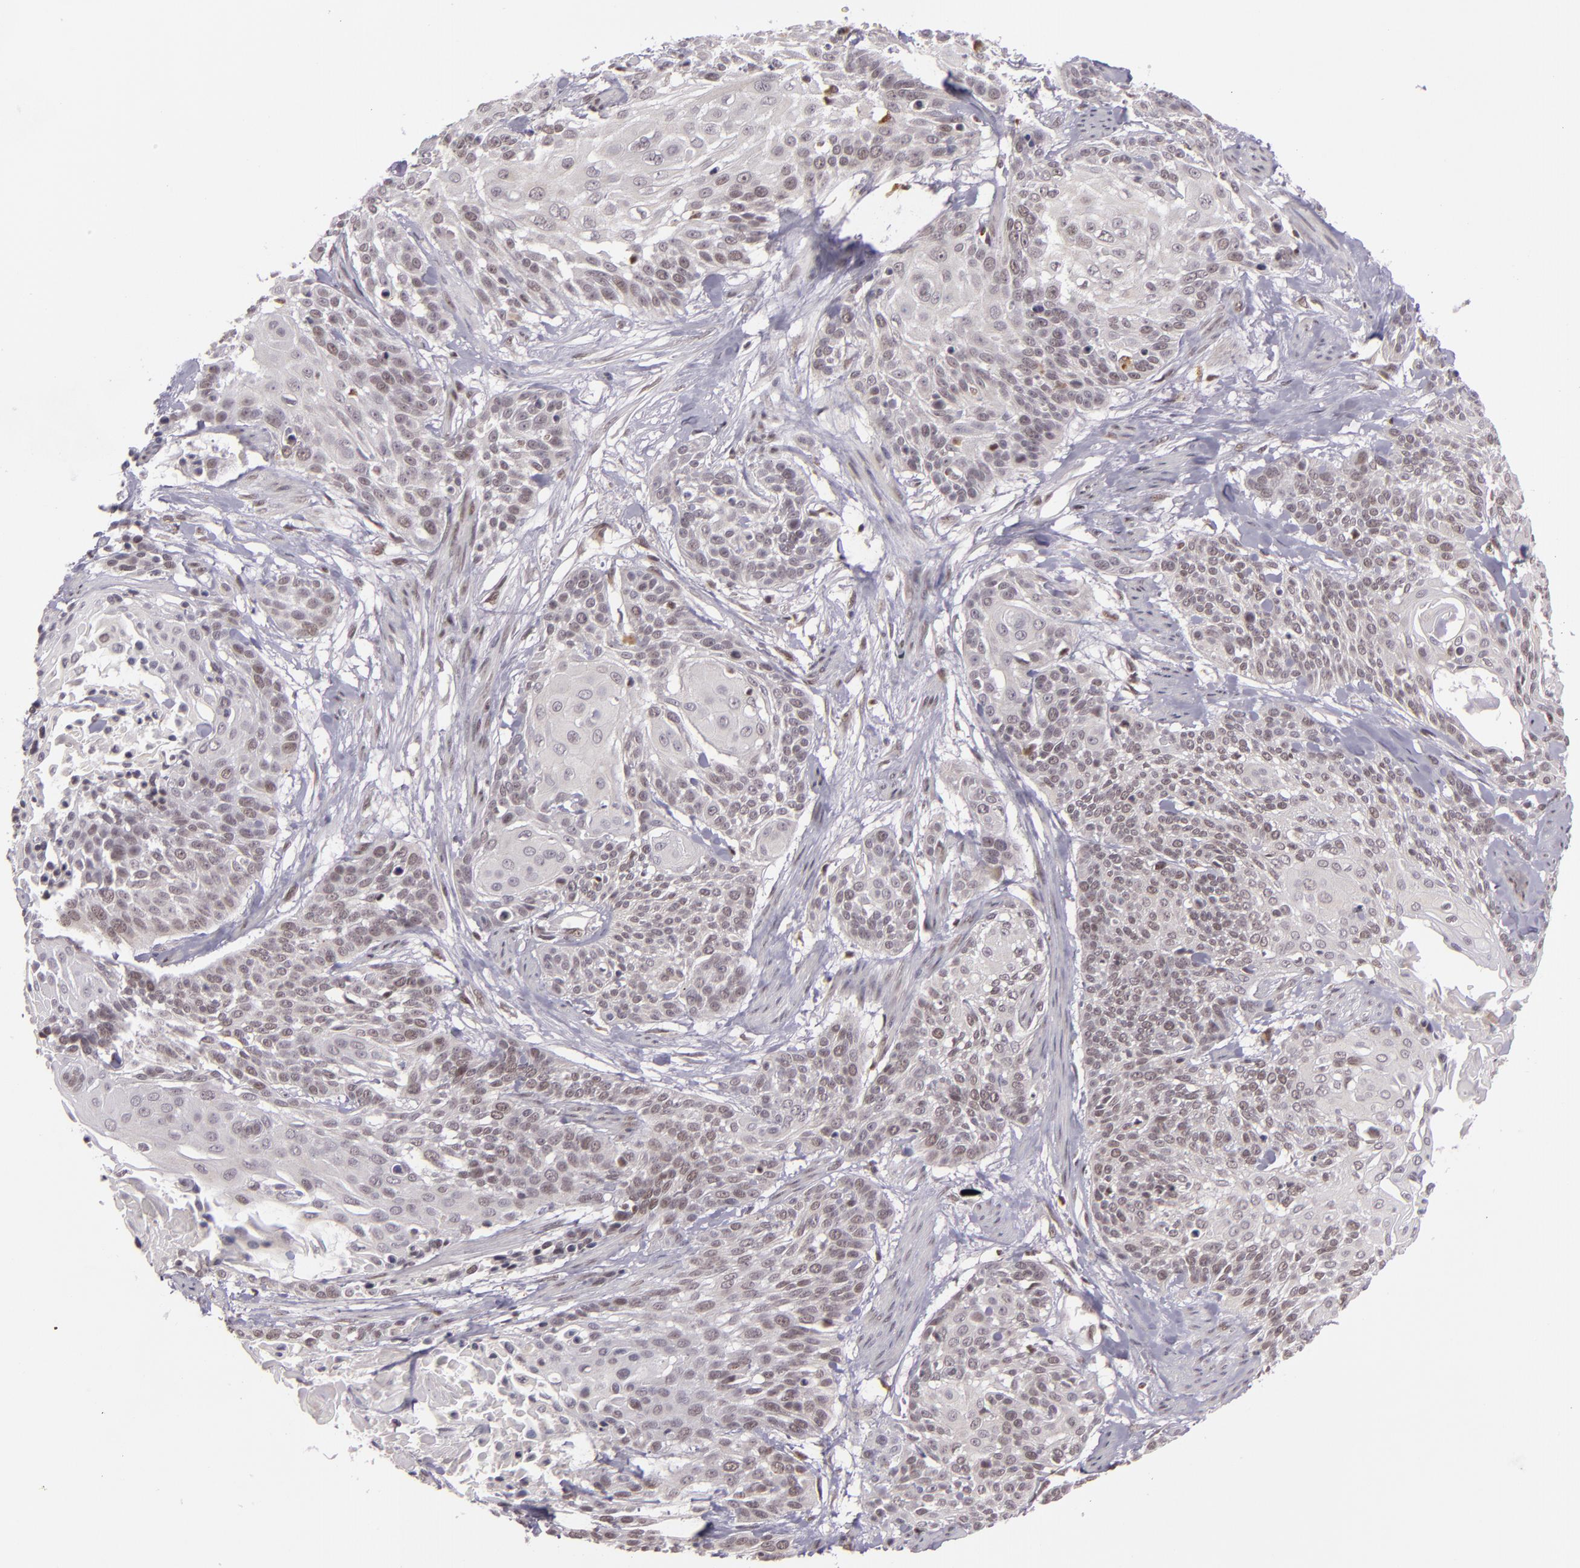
{"staining": {"intensity": "weak", "quantity": "25%-75%", "location": "nuclear"}, "tissue": "cervical cancer", "cell_type": "Tumor cells", "image_type": "cancer", "snomed": [{"axis": "morphology", "description": "Squamous cell carcinoma, NOS"}, {"axis": "topography", "description": "Cervix"}], "caption": "This histopathology image demonstrates cervical cancer stained with immunohistochemistry (IHC) to label a protein in brown. The nuclear of tumor cells show weak positivity for the protein. Nuclei are counter-stained blue.", "gene": "ZFX", "patient": {"sex": "female", "age": 57}}